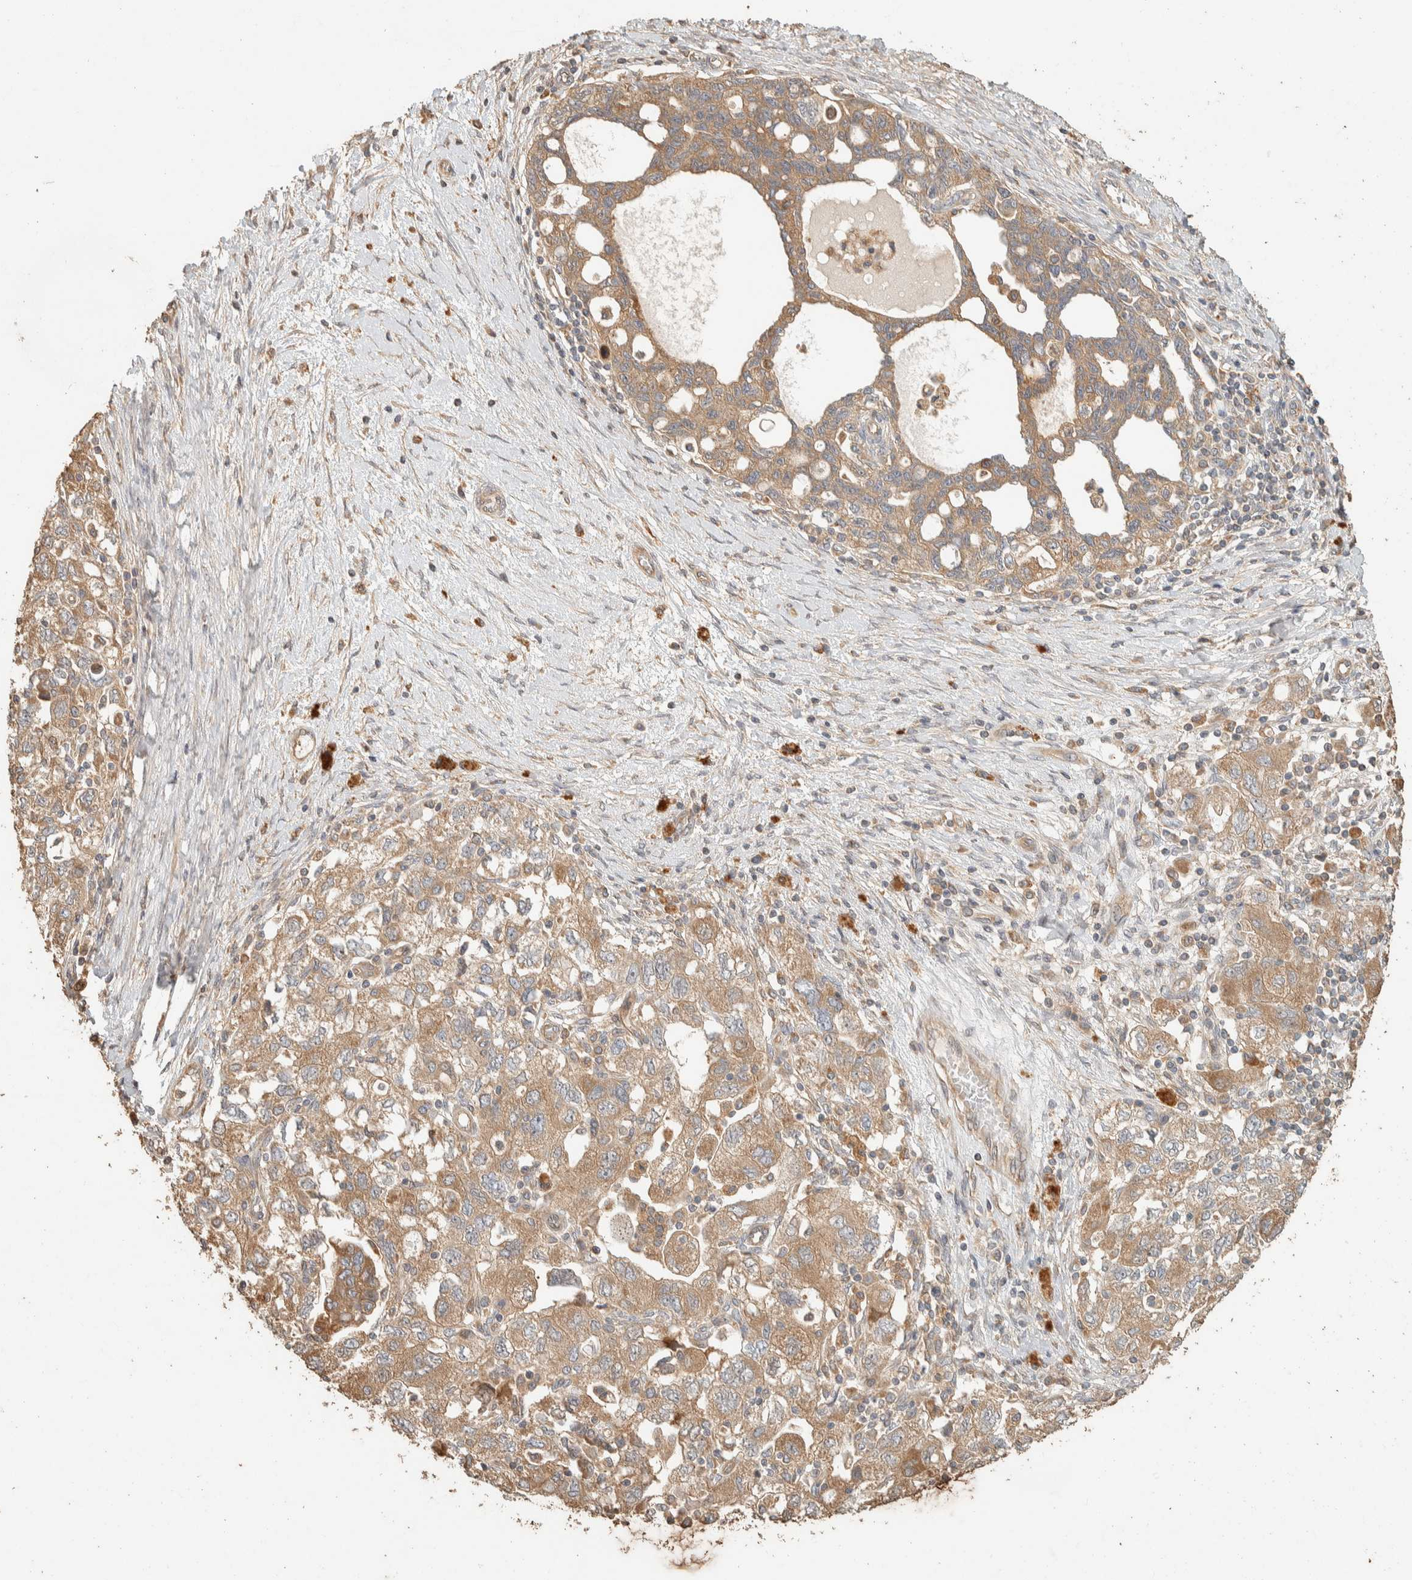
{"staining": {"intensity": "moderate", "quantity": ">75%", "location": "cytoplasmic/membranous"}, "tissue": "ovarian cancer", "cell_type": "Tumor cells", "image_type": "cancer", "snomed": [{"axis": "morphology", "description": "Carcinoma, NOS"}, {"axis": "morphology", "description": "Cystadenocarcinoma, serous, NOS"}, {"axis": "topography", "description": "Ovary"}], "caption": "Immunohistochemistry of human ovarian carcinoma reveals medium levels of moderate cytoplasmic/membranous expression in about >75% of tumor cells.", "gene": "EXOC7", "patient": {"sex": "female", "age": 69}}